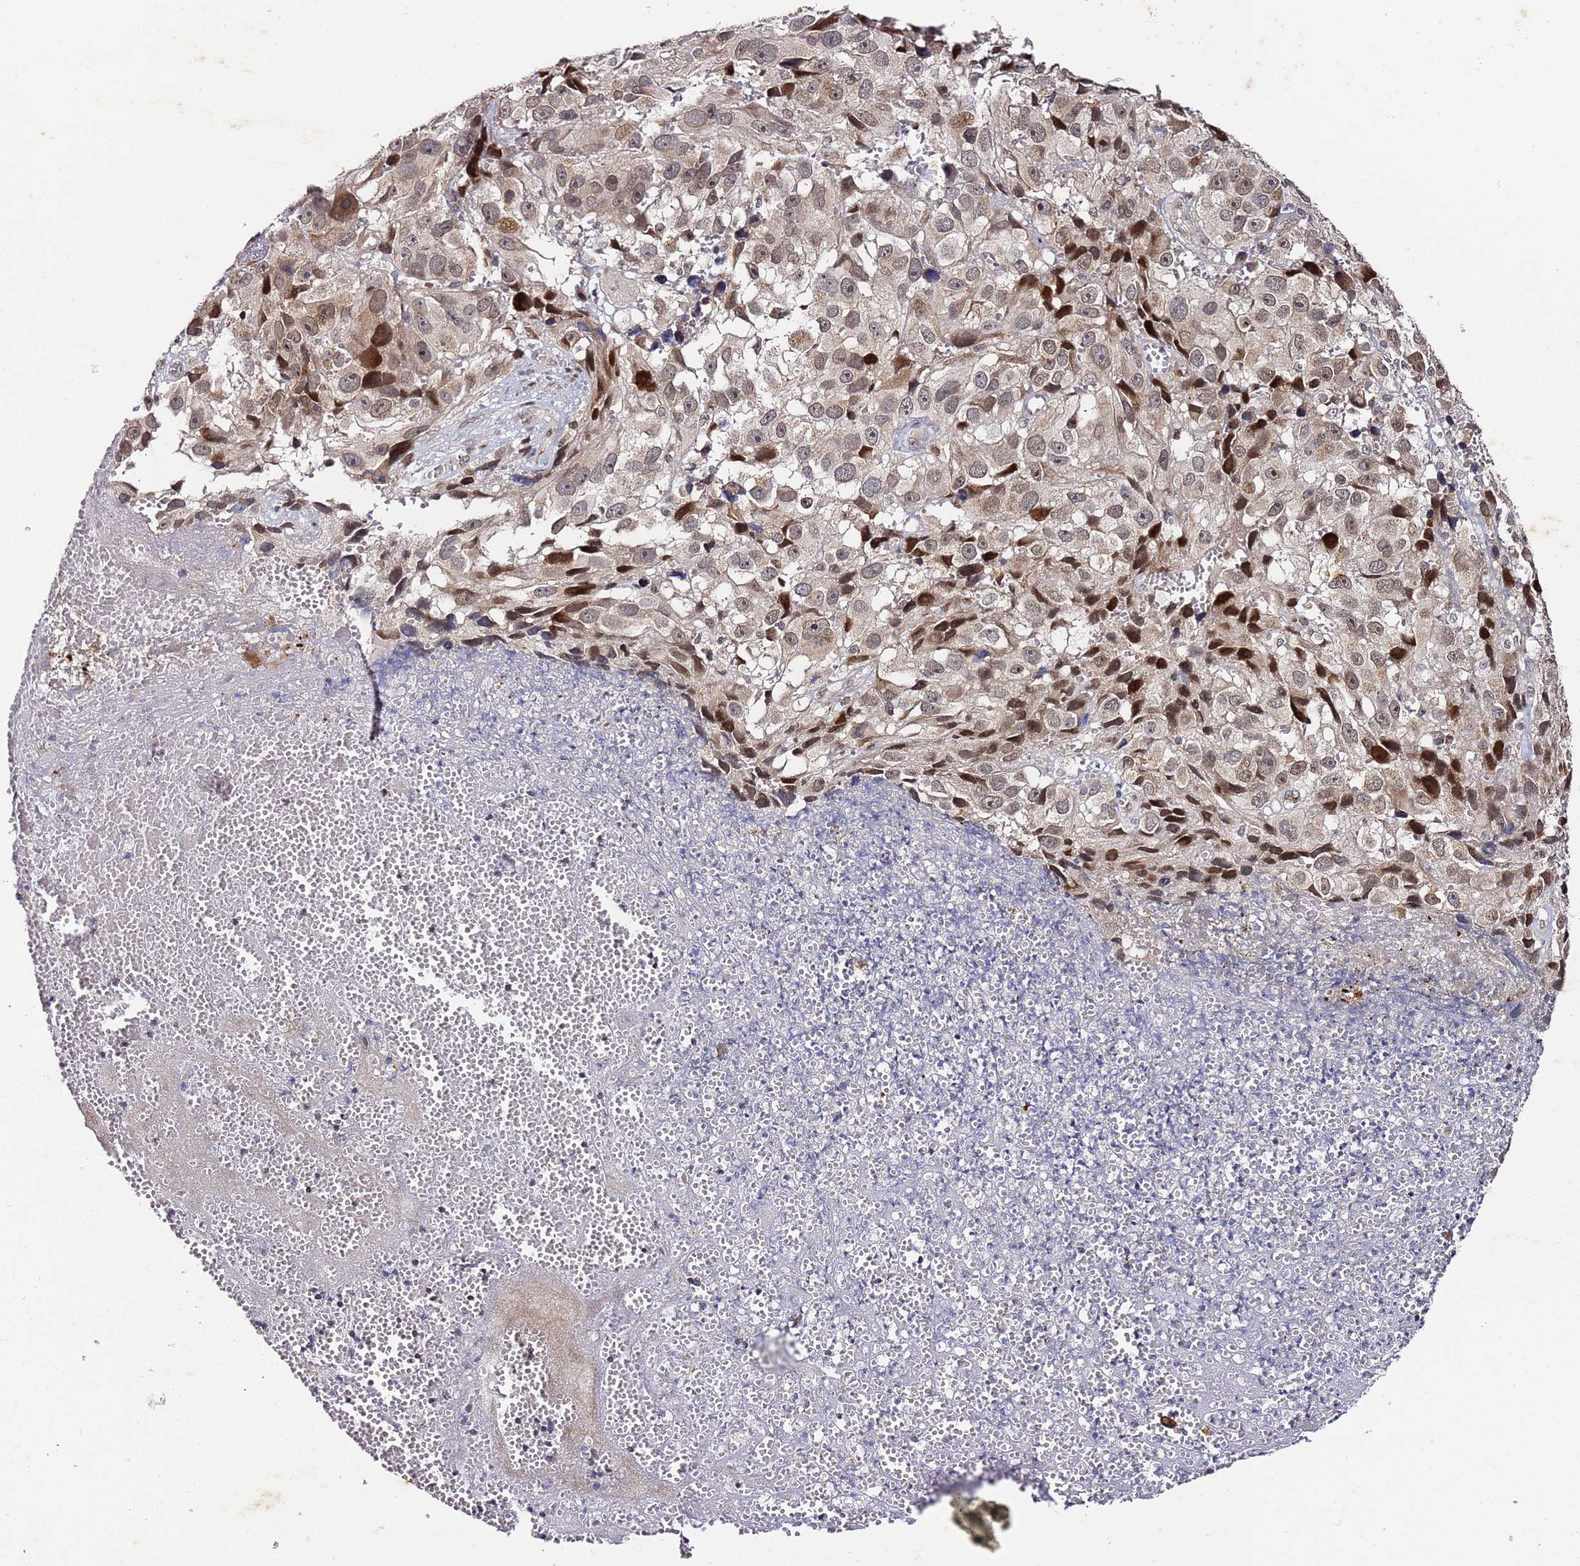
{"staining": {"intensity": "moderate", "quantity": ">75%", "location": "cytoplasmic/membranous,nuclear"}, "tissue": "melanoma", "cell_type": "Tumor cells", "image_type": "cancer", "snomed": [{"axis": "morphology", "description": "Malignant melanoma, NOS"}, {"axis": "topography", "description": "Skin"}], "caption": "Malignant melanoma stained for a protein (brown) shows moderate cytoplasmic/membranous and nuclear positive staining in approximately >75% of tumor cells.", "gene": "TP53AIP1", "patient": {"sex": "male", "age": 84}}